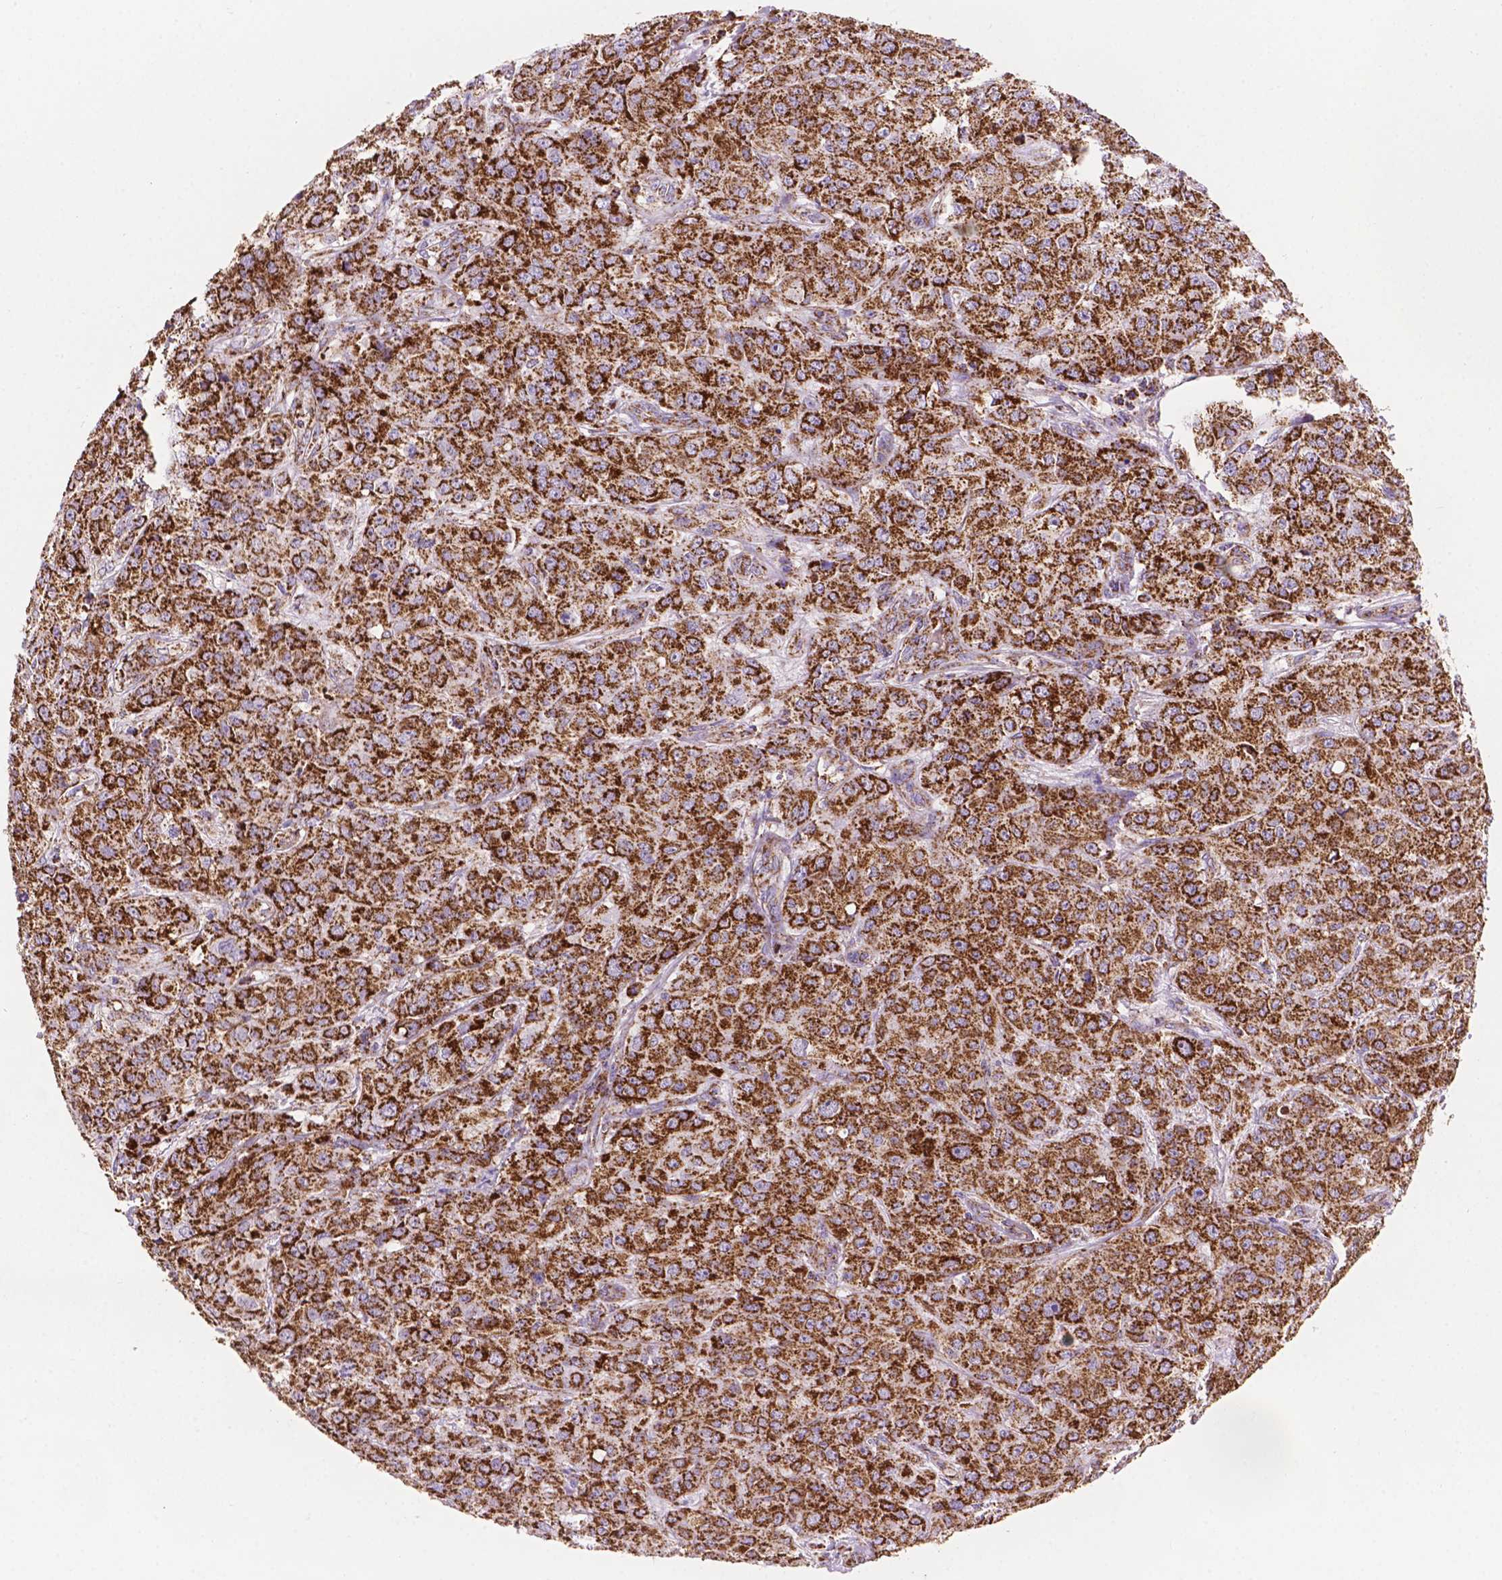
{"staining": {"intensity": "strong", "quantity": ">75%", "location": "cytoplasmic/membranous"}, "tissue": "breast cancer", "cell_type": "Tumor cells", "image_type": "cancer", "snomed": [{"axis": "morphology", "description": "Normal tissue, NOS"}, {"axis": "morphology", "description": "Duct carcinoma"}, {"axis": "topography", "description": "Breast"}], "caption": "Protein staining of breast cancer (invasive ductal carcinoma) tissue reveals strong cytoplasmic/membranous expression in approximately >75% of tumor cells.", "gene": "HSPD1", "patient": {"sex": "female", "age": 43}}